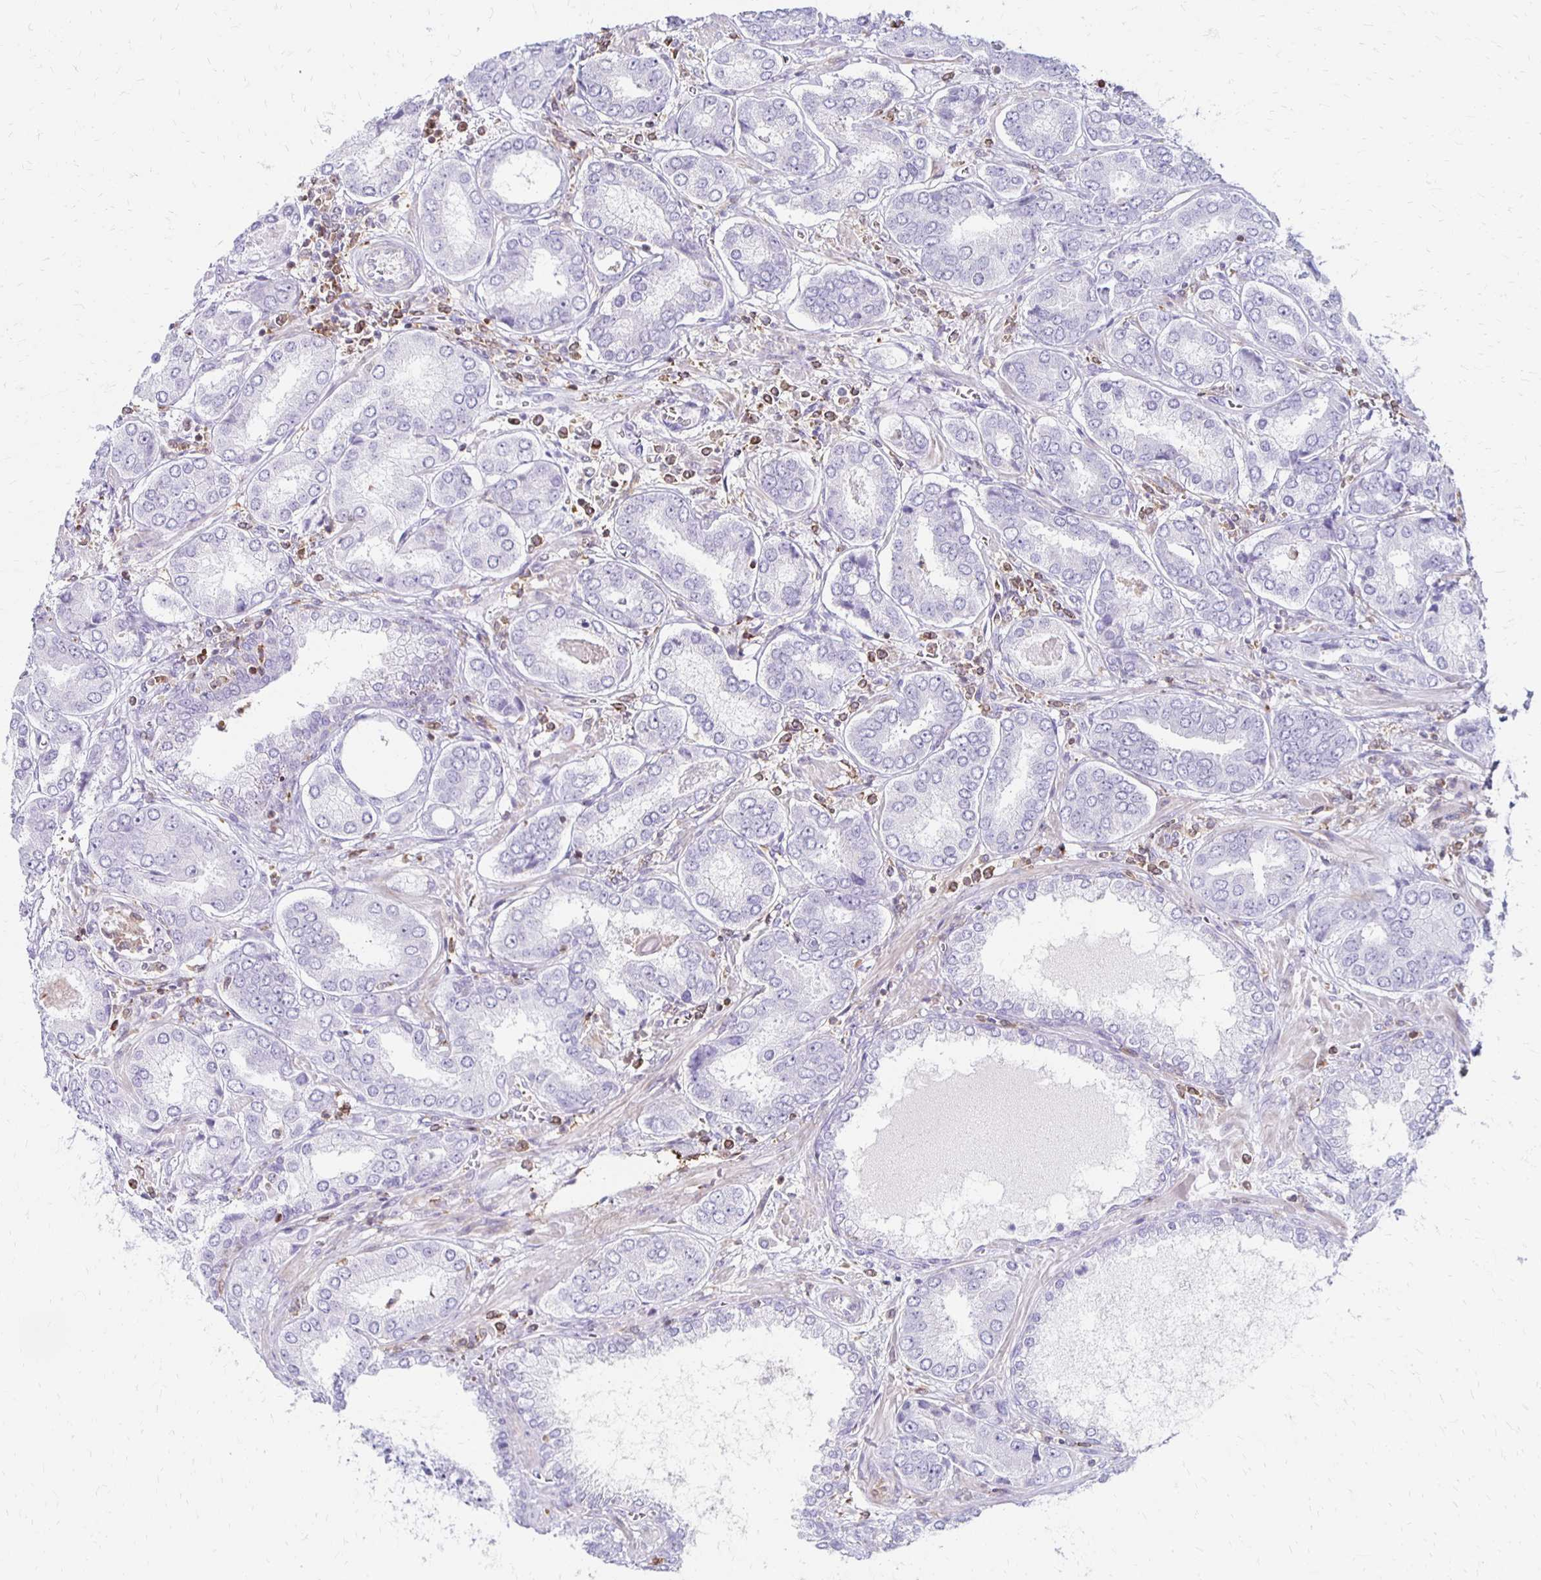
{"staining": {"intensity": "negative", "quantity": "none", "location": "none"}, "tissue": "prostate cancer", "cell_type": "Tumor cells", "image_type": "cancer", "snomed": [{"axis": "morphology", "description": "Adenocarcinoma, High grade"}, {"axis": "topography", "description": "Prostate"}], "caption": "Tumor cells are negative for protein expression in human high-grade adenocarcinoma (prostate).", "gene": "CCL21", "patient": {"sex": "male", "age": 72}}